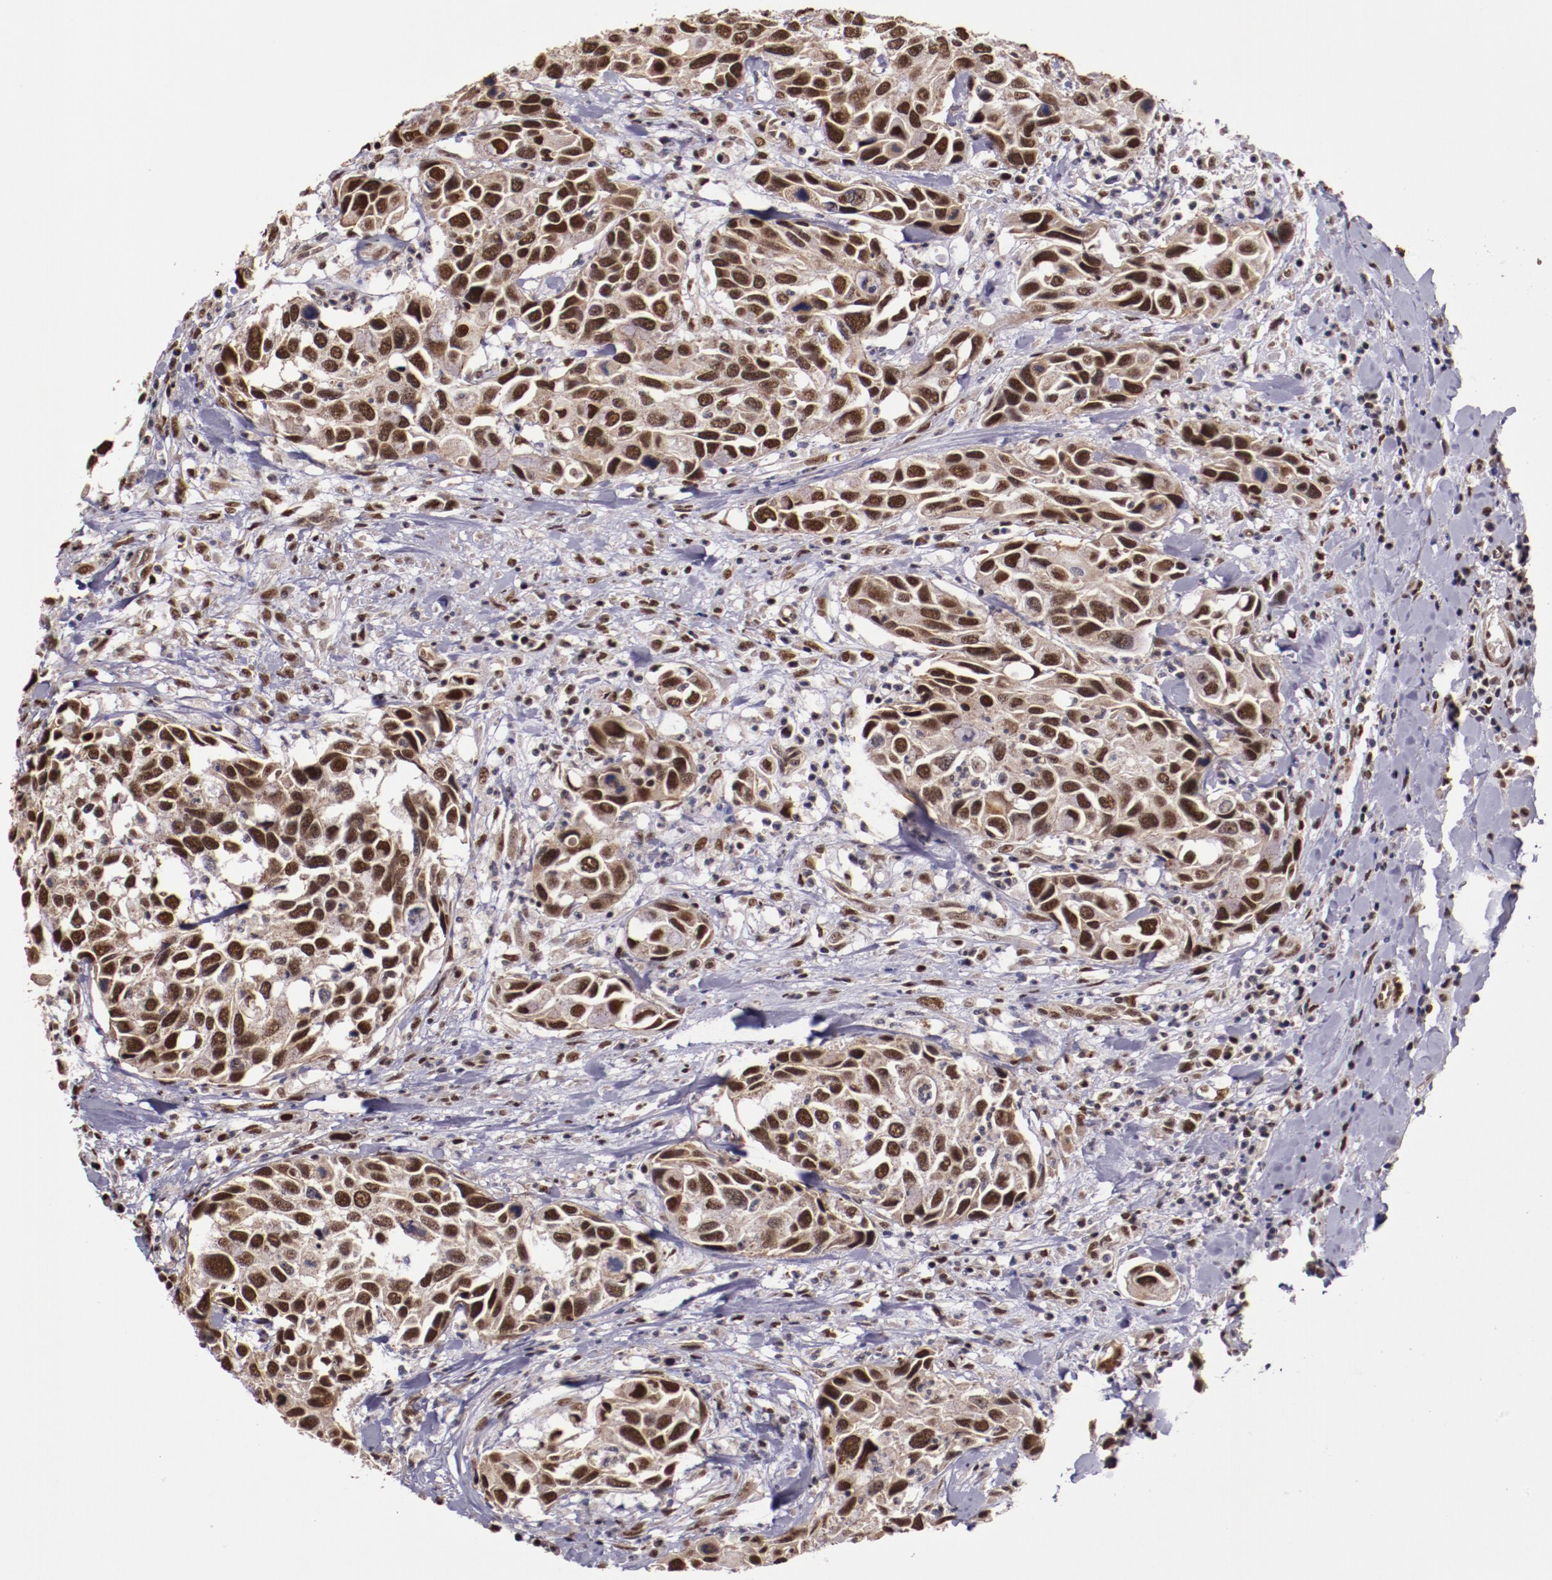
{"staining": {"intensity": "strong", "quantity": ">75%", "location": "cytoplasmic/membranous,nuclear"}, "tissue": "urothelial cancer", "cell_type": "Tumor cells", "image_type": "cancer", "snomed": [{"axis": "morphology", "description": "Urothelial carcinoma, High grade"}, {"axis": "topography", "description": "Urinary bladder"}], "caption": "Protein expression analysis of high-grade urothelial carcinoma displays strong cytoplasmic/membranous and nuclear staining in about >75% of tumor cells.", "gene": "CECR2", "patient": {"sex": "male", "age": 66}}